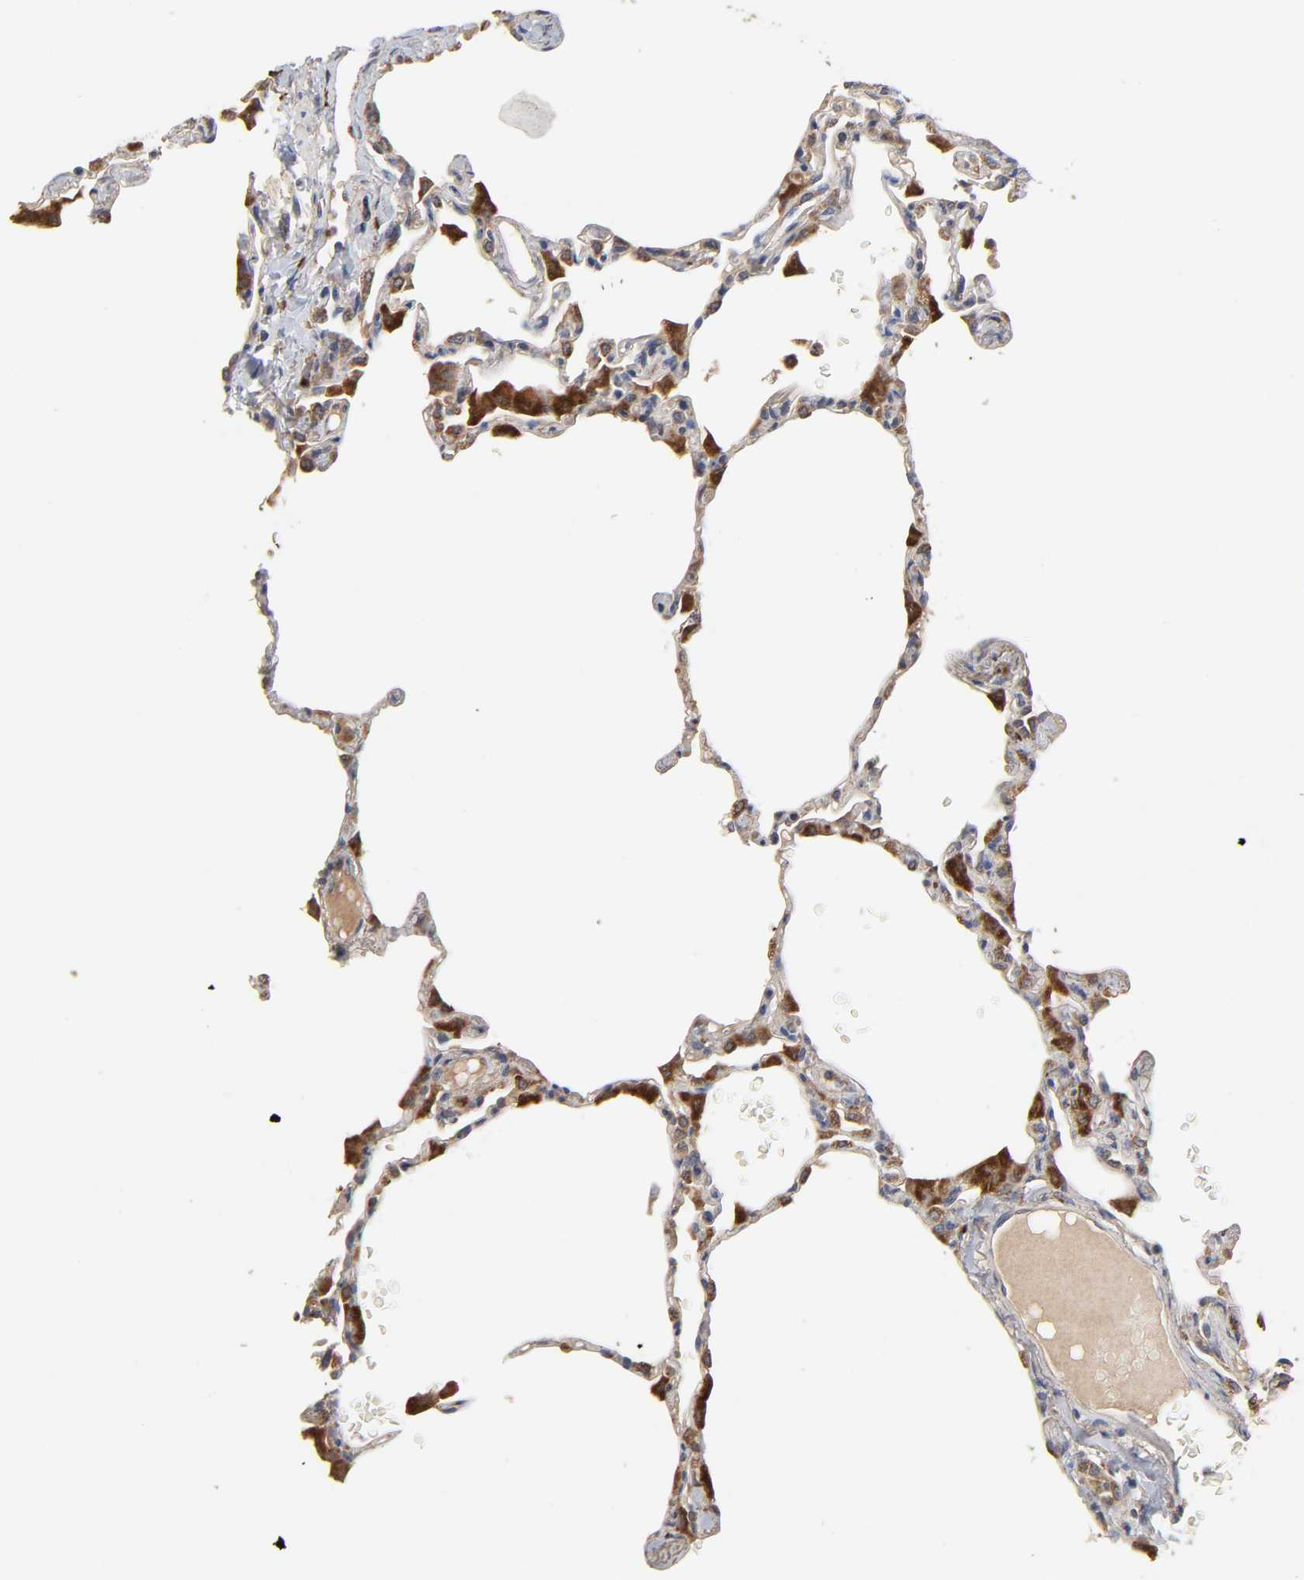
{"staining": {"intensity": "weak", "quantity": "<25%", "location": "cytoplasmic/membranous"}, "tissue": "lung", "cell_type": "Alveolar cells", "image_type": "normal", "snomed": [{"axis": "morphology", "description": "Normal tissue, NOS"}, {"axis": "topography", "description": "Lung"}], "caption": "Immunohistochemistry (IHC) of benign human lung demonstrates no expression in alveolar cells. (Immunohistochemistry, brightfield microscopy, high magnification).", "gene": "EIF4G2", "patient": {"sex": "female", "age": 49}}